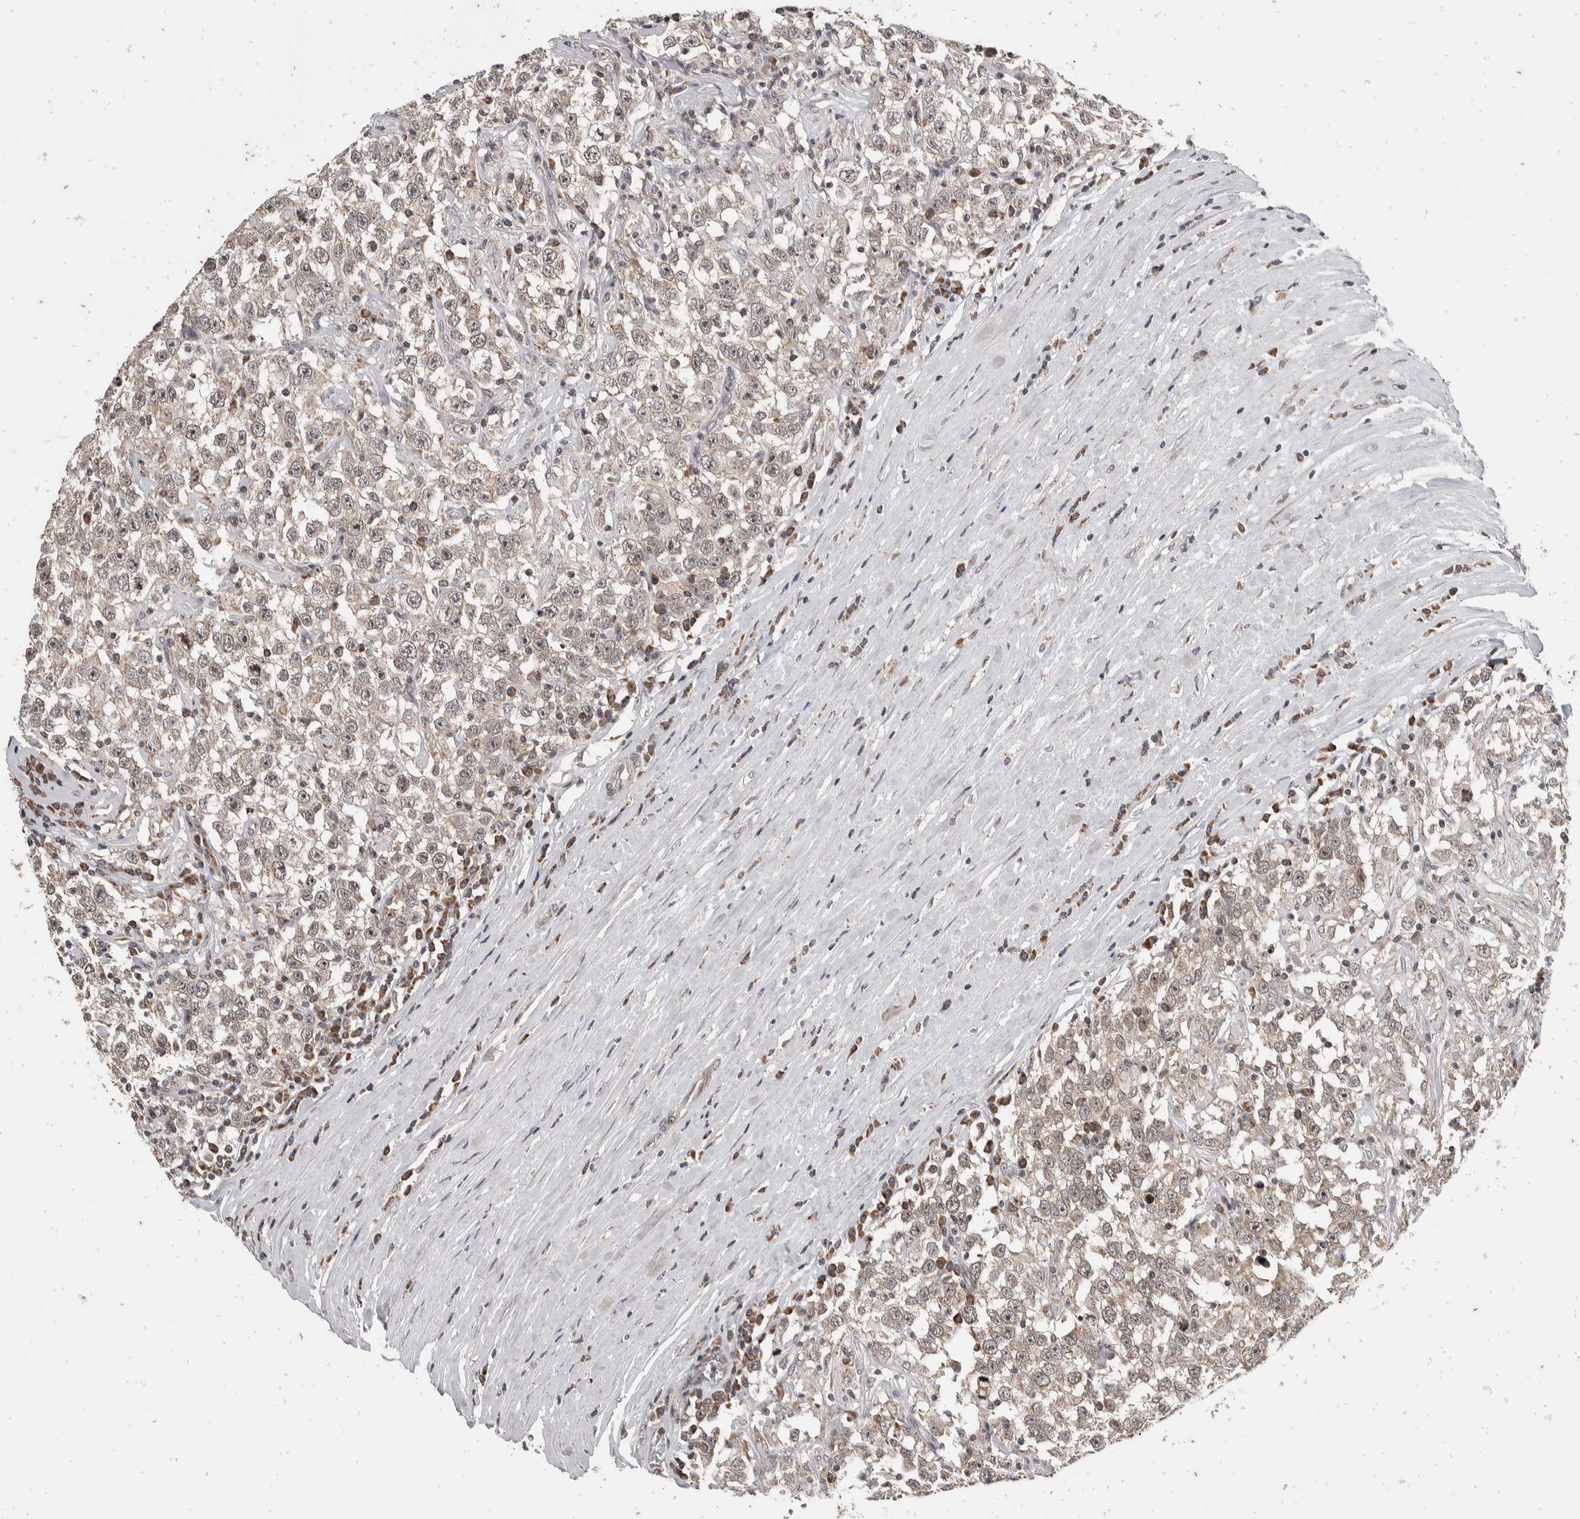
{"staining": {"intensity": "weak", "quantity": "<25%", "location": "cytoplasmic/membranous,nuclear"}, "tissue": "testis cancer", "cell_type": "Tumor cells", "image_type": "cancer", "snomed": [{"axis": "morphology", "description": "Seminoma, NOS"}, {"axis": "topography", "description": "Testis"}], "caption": "Immunohistochemical staining of human testis seminoma displays no significant staining in tumor cells.", "gene": "ATXN7L1", "patient": {"sex": "male", "age": 41}}